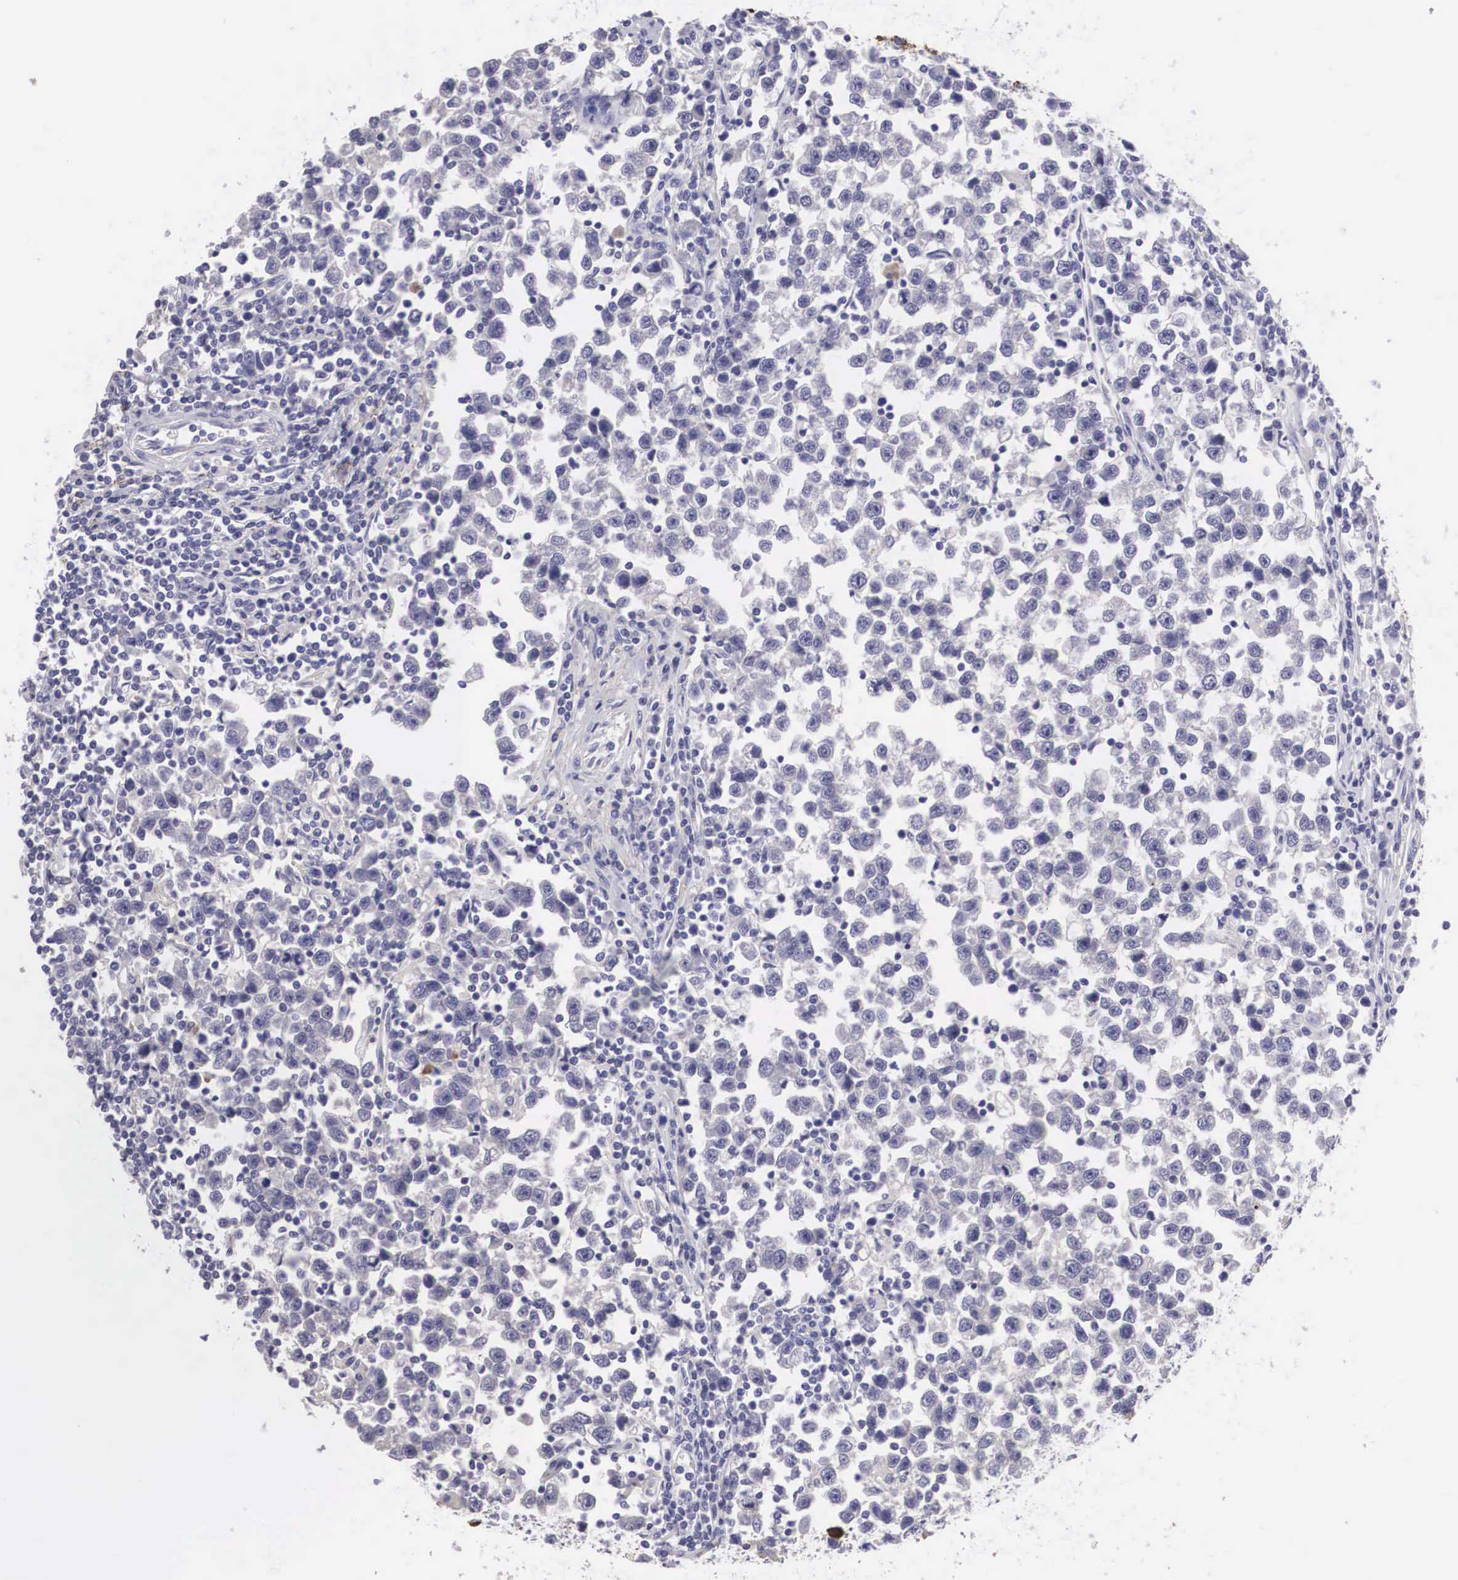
{"staining": {"intensity": "negative", "quantity": "none", "location": "none"}, "tissue": "testis cancer", "cell_type": "Tumor cells", "image_type": "cancer", "snomed": [{"axis": "morphology", "description": "Seminoma, NOS"}, {"axis": "topography", "description": "Testis"}], "caption": "Immunohistochemical staining of human testis cancer demonstrates no significant staining in tumor cells.", "gene": "CLU", "patient": {"sex": "male", "age": 43}}